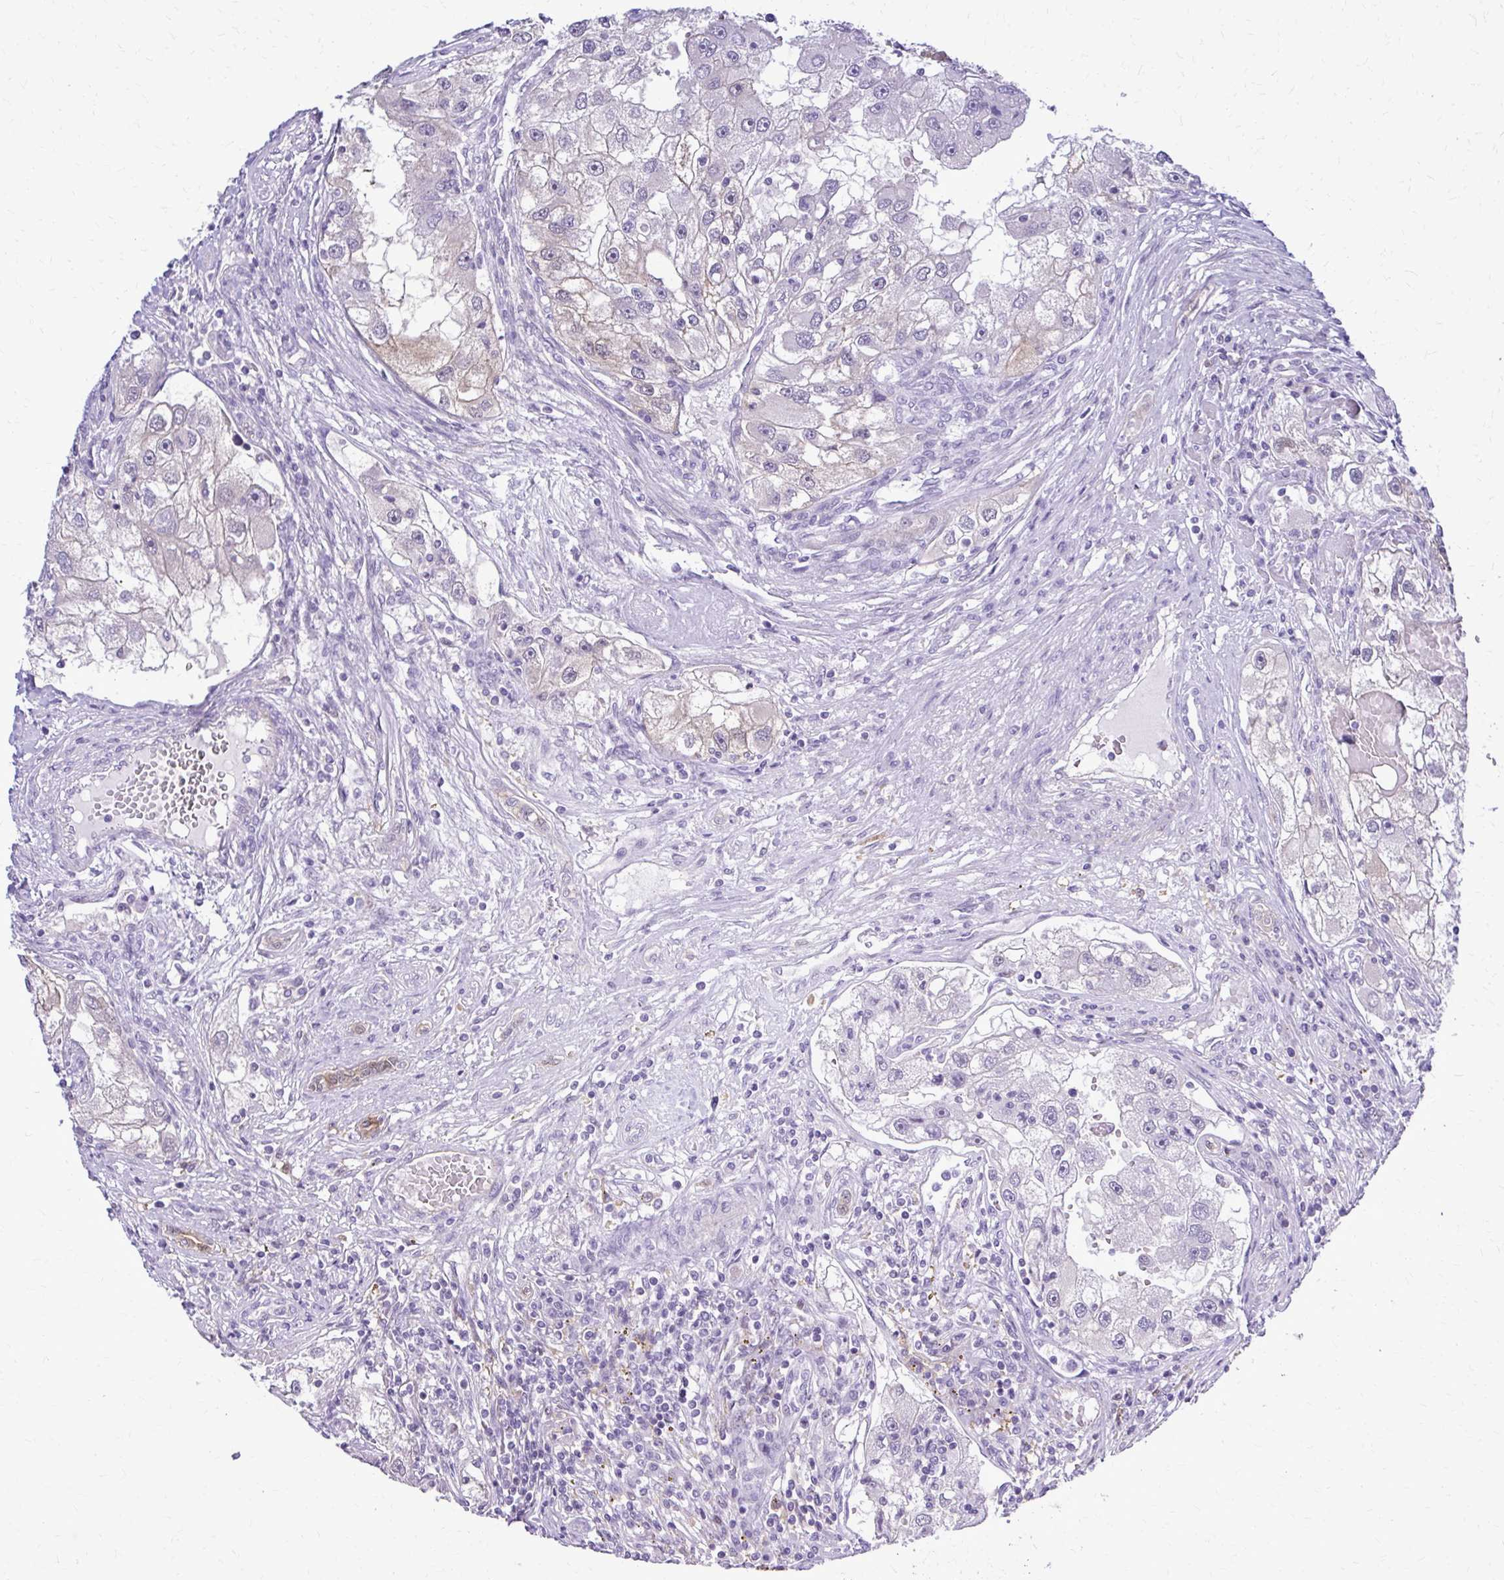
{"staining": {"intensity": "negative", "quantity": "none", "location": "none"}, "tissue": "renal cancer", "cell_type": "Tumor cells", "image_type": "cancer", "snomed": [{"axis": "morphology", "description": "Adenocarcinoma, NOS"}, {"axis": "topography", "description": "Kidney"}], "caption": "Renal cancer (adenocarcinoma) was stained to show a protein in brown. There is no significant staining in tumor cells. (Stains: DAB immunohistochemistry with hematoxylin counter stain, Microscopy: brightfield microscopy at high magnification).", "gene": "RASL11B", "patient": {"sex": "male", "age": 63}}